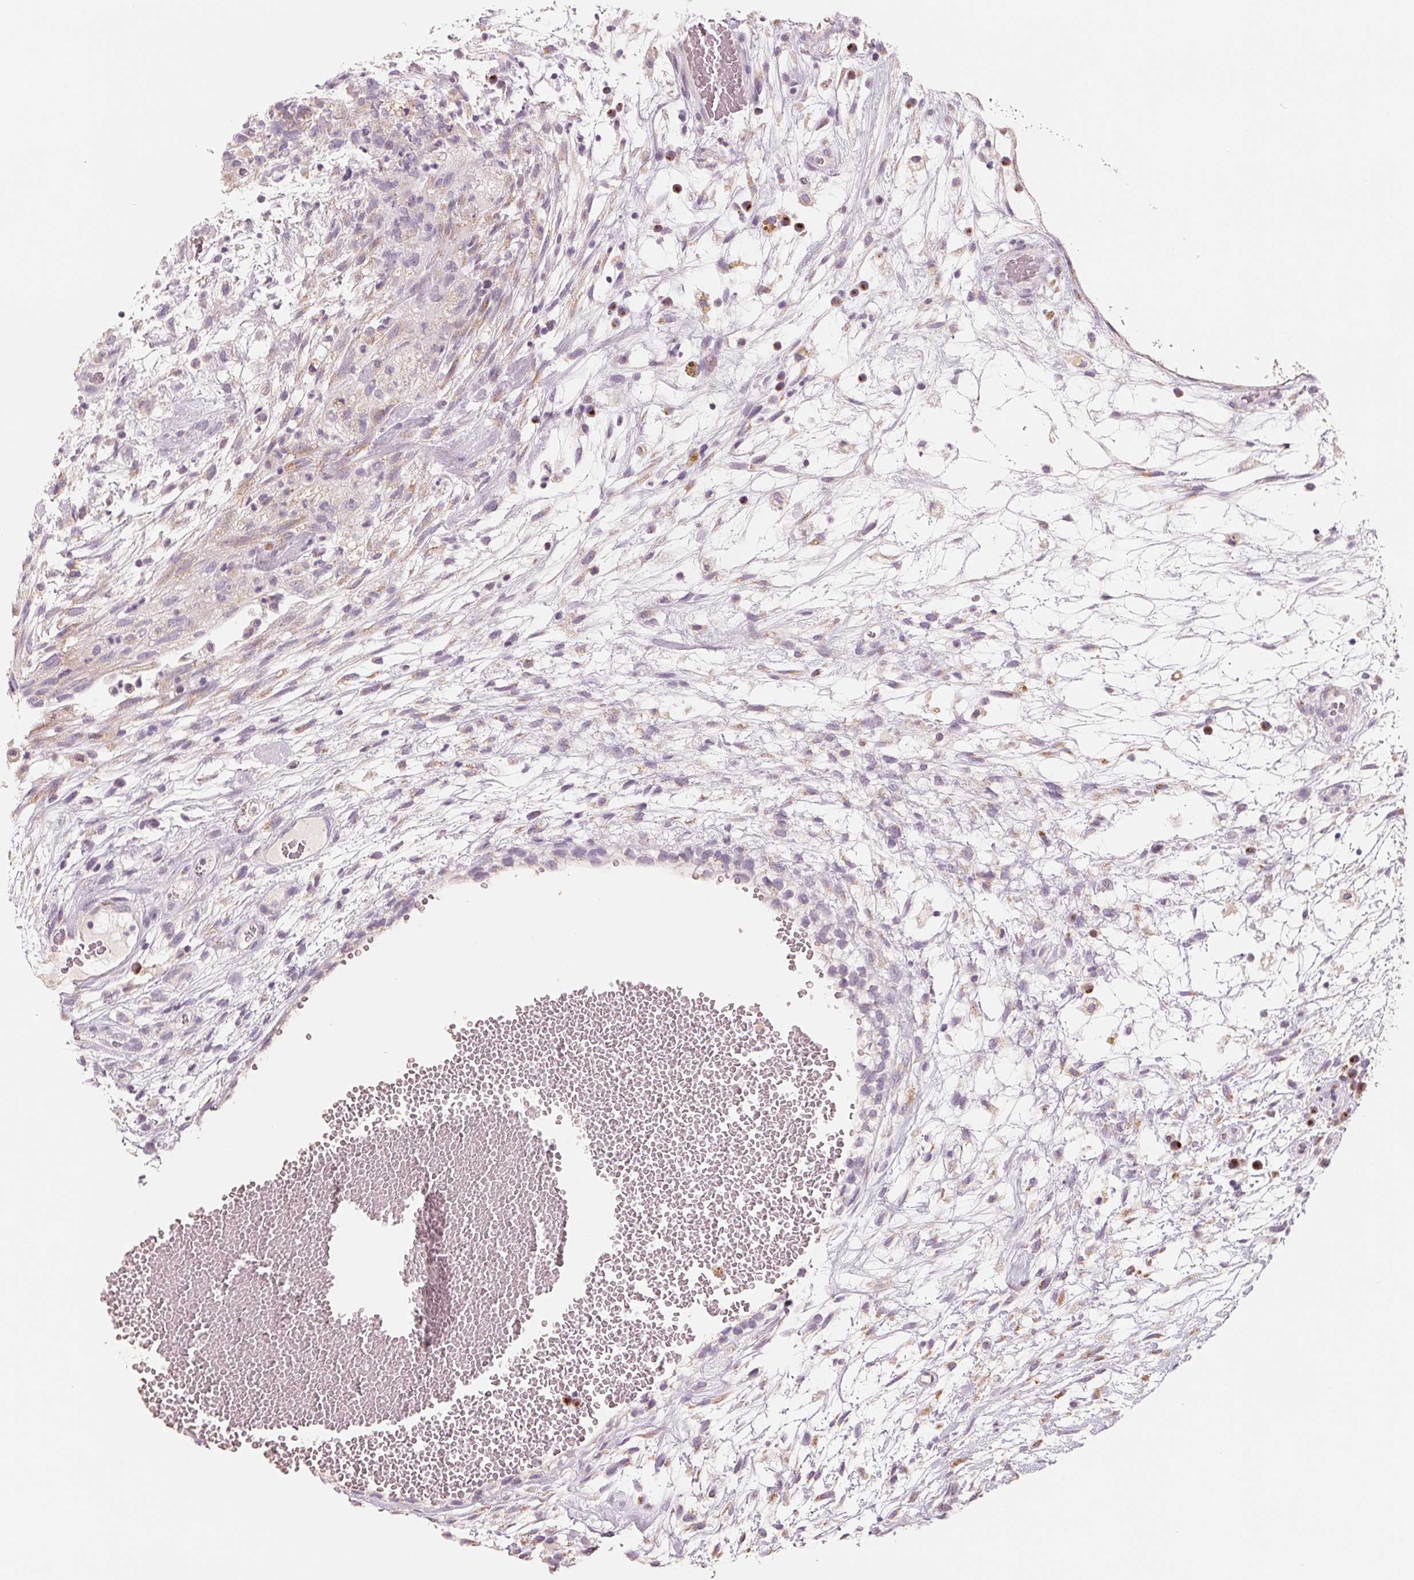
{"staining": {"intensity": "negative", "quantity": "none", "location": "none"}, "tissue": "testis cancer", "cell_type": "Tumor cells", "image_type": "cancer", "snomed": [{"axis": "morphology", "description": "Normal tissue, NOS"}, {"axis": "morphology", "description": "Carcinoma, Embryonal, NOS"}, {"axis": "topography", "description": "Testis"}], "caption": "DAB immunohistochemical staining of human testis cancer (embryonal carcinoma) shows no significant positivity in tumor cells. (DAB immunohistochemistry, high magnification).", "gene": "IL9R", "patient": {"sex": "male", "age": 32}}